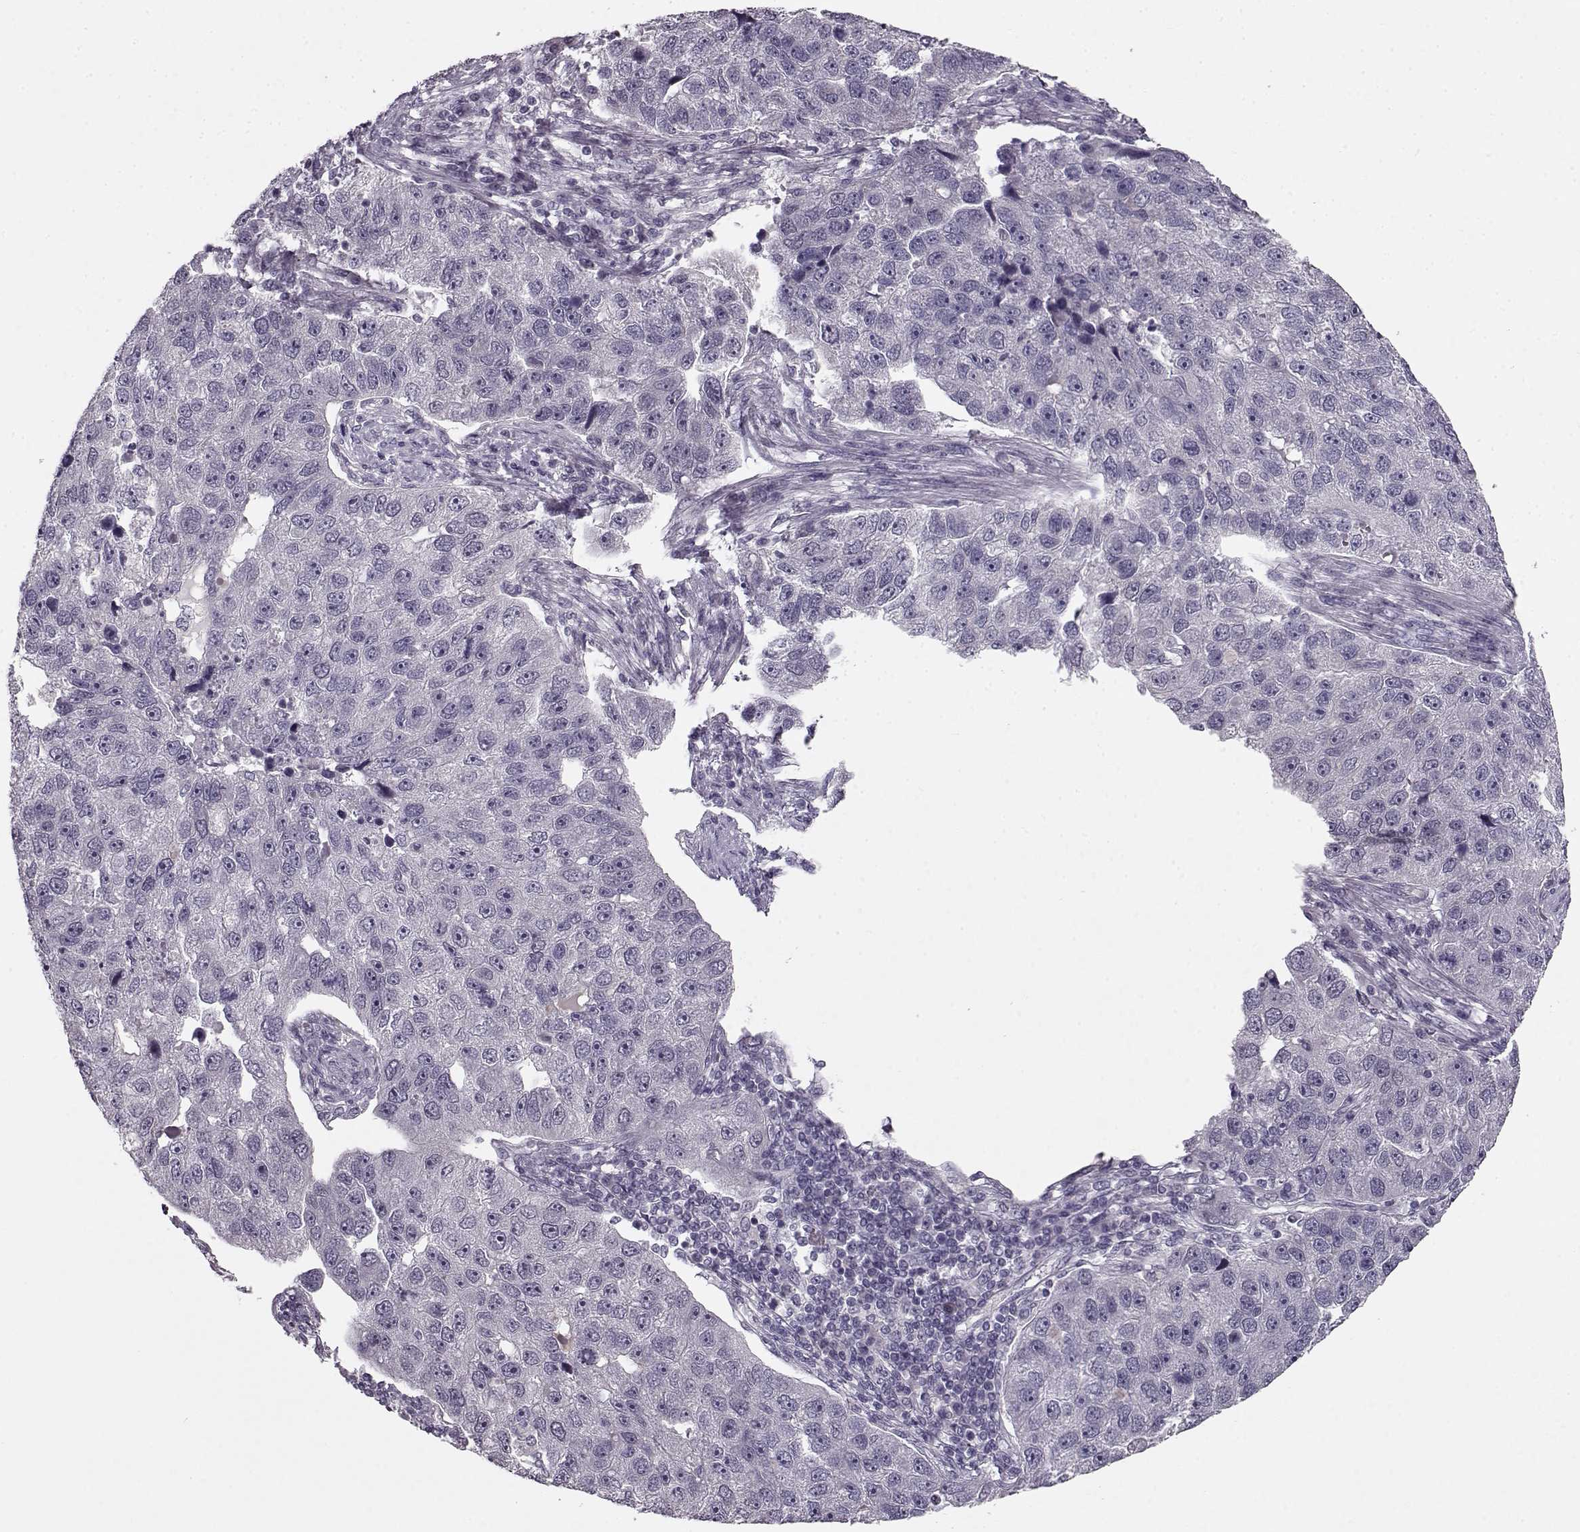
{"staining": {"intensity": "negative", "quantity": "none", "location": "none"}, "tissue": "pancreatic cancer", "cell_type": "Tumor cells", "image_type": "cancer", "snomed": [{"axis": "morphology", "description": "Adenocarcinoma, NOS"}, {"axis": "topography", "description": "Pancreas"}], "caption": "This photomicrograph is of pancreatic cancer stained with immunohistochemistry to label a protein in brown with the nuclei are counter-stained blue. There is no positivity in tumor cells. Brightfield microscopy of immunohistochemistry (IHC) stained with DAB (brown) and hematoxylin (blue), captured at high magnification.", "gene": "RP1L1", "patient": {"sex": "female", "age": 61}}